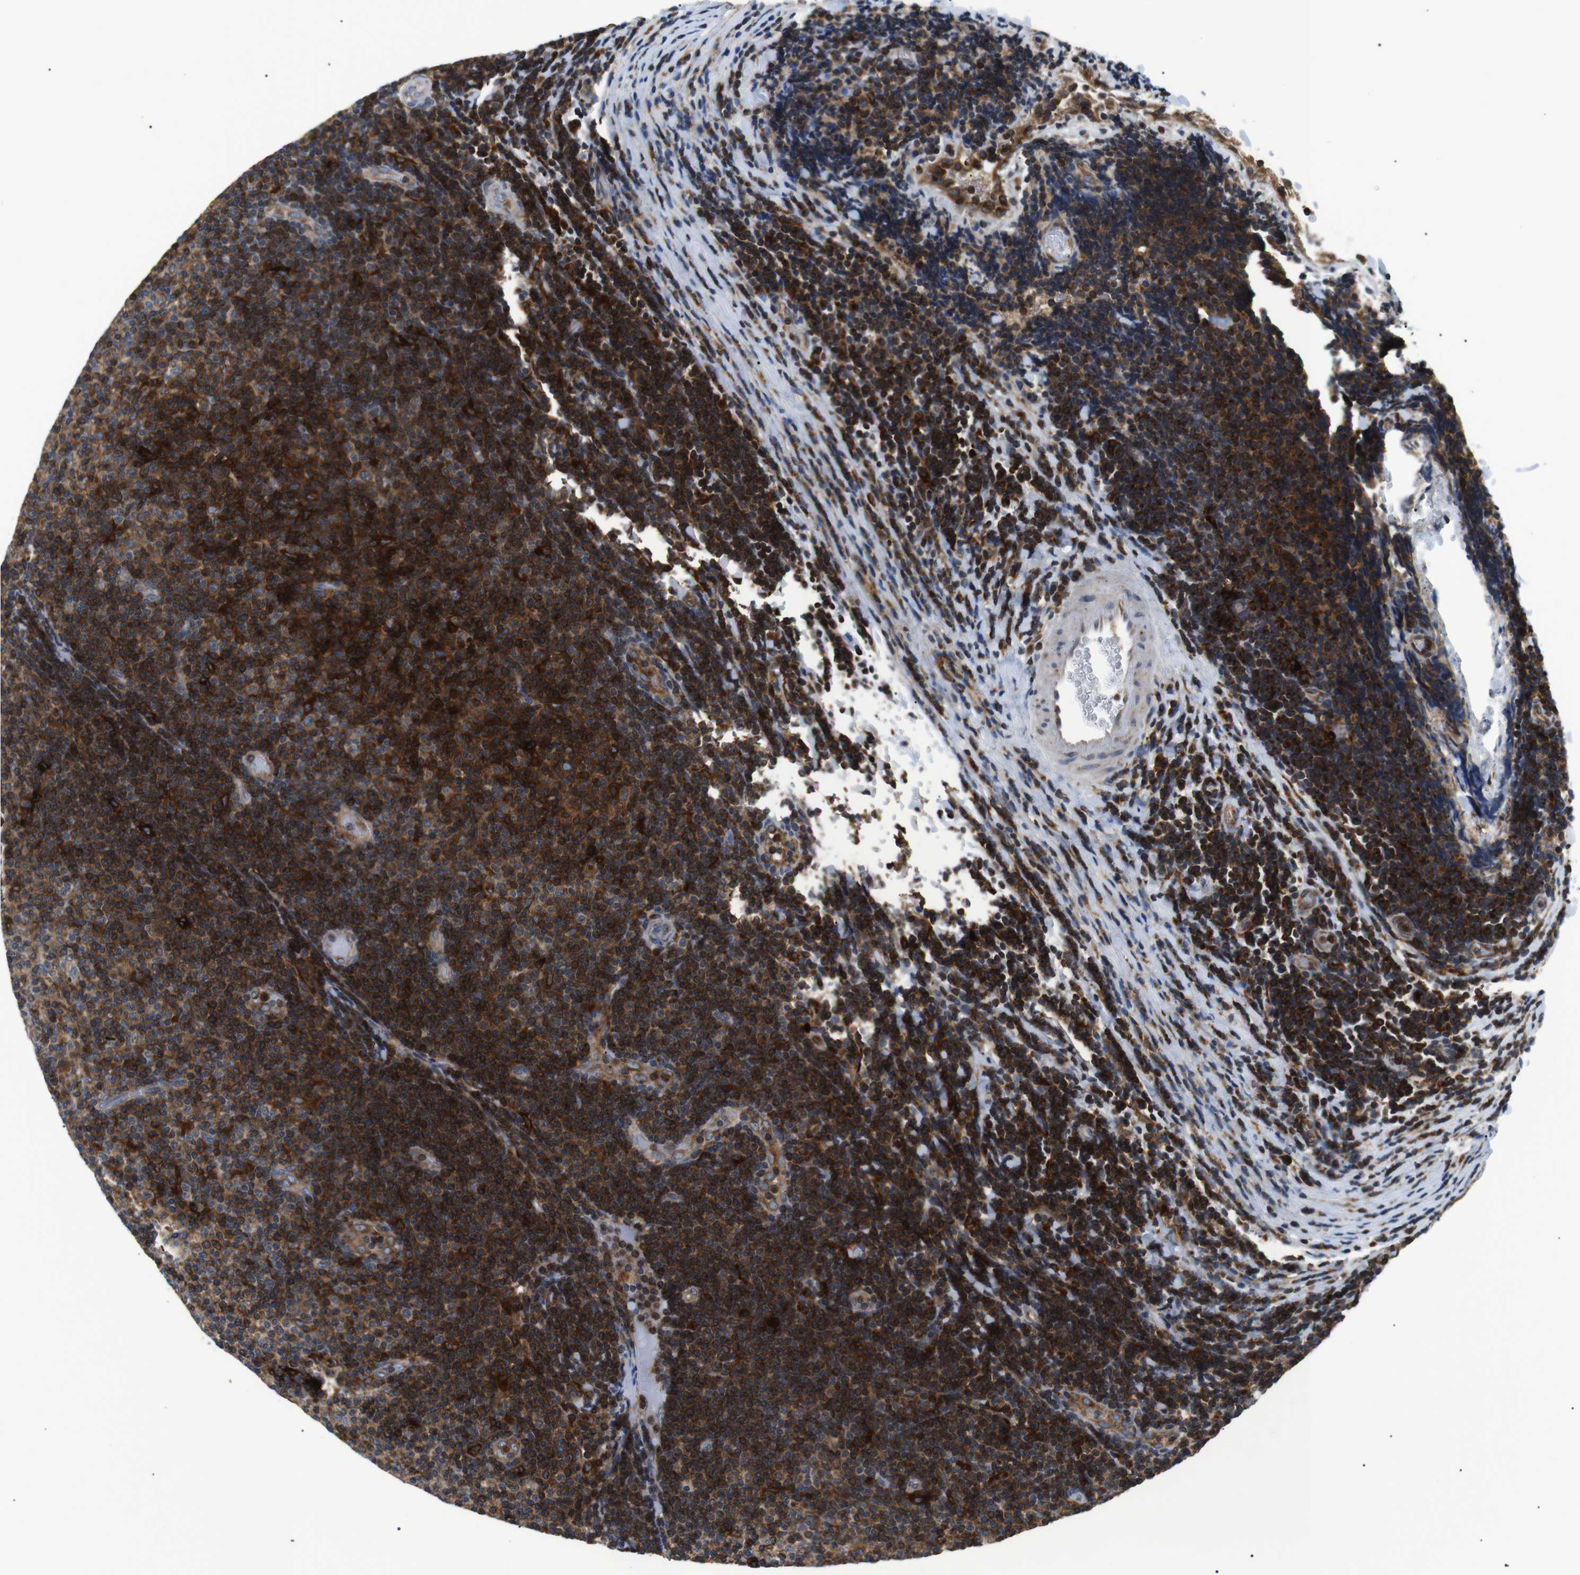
{"staining": {"intensity": "strong", "quantity": ">75%", "location": "cytoplasmic/membranous"}, "tissue": "lymphoma", "cell_type": "Tumor cells", "image_type": "cancer", "snomed": [{"axis": "morphology", "description": "Malignant lymphoma, non-Hodgkin's type, Low grade"}, {"axis": "topography", "description": "Lymph node"}], "caption": "This image shows lymphoma stained with immunohistochemistry (IHC) to label a protein in brown. The cytoplasmic/membranous of tumor cells show strong positivity for the protein. Nuclei are counter-stained blue.", "gene": "RAB9A", "patient": {"sex": "male", "age": 83}}